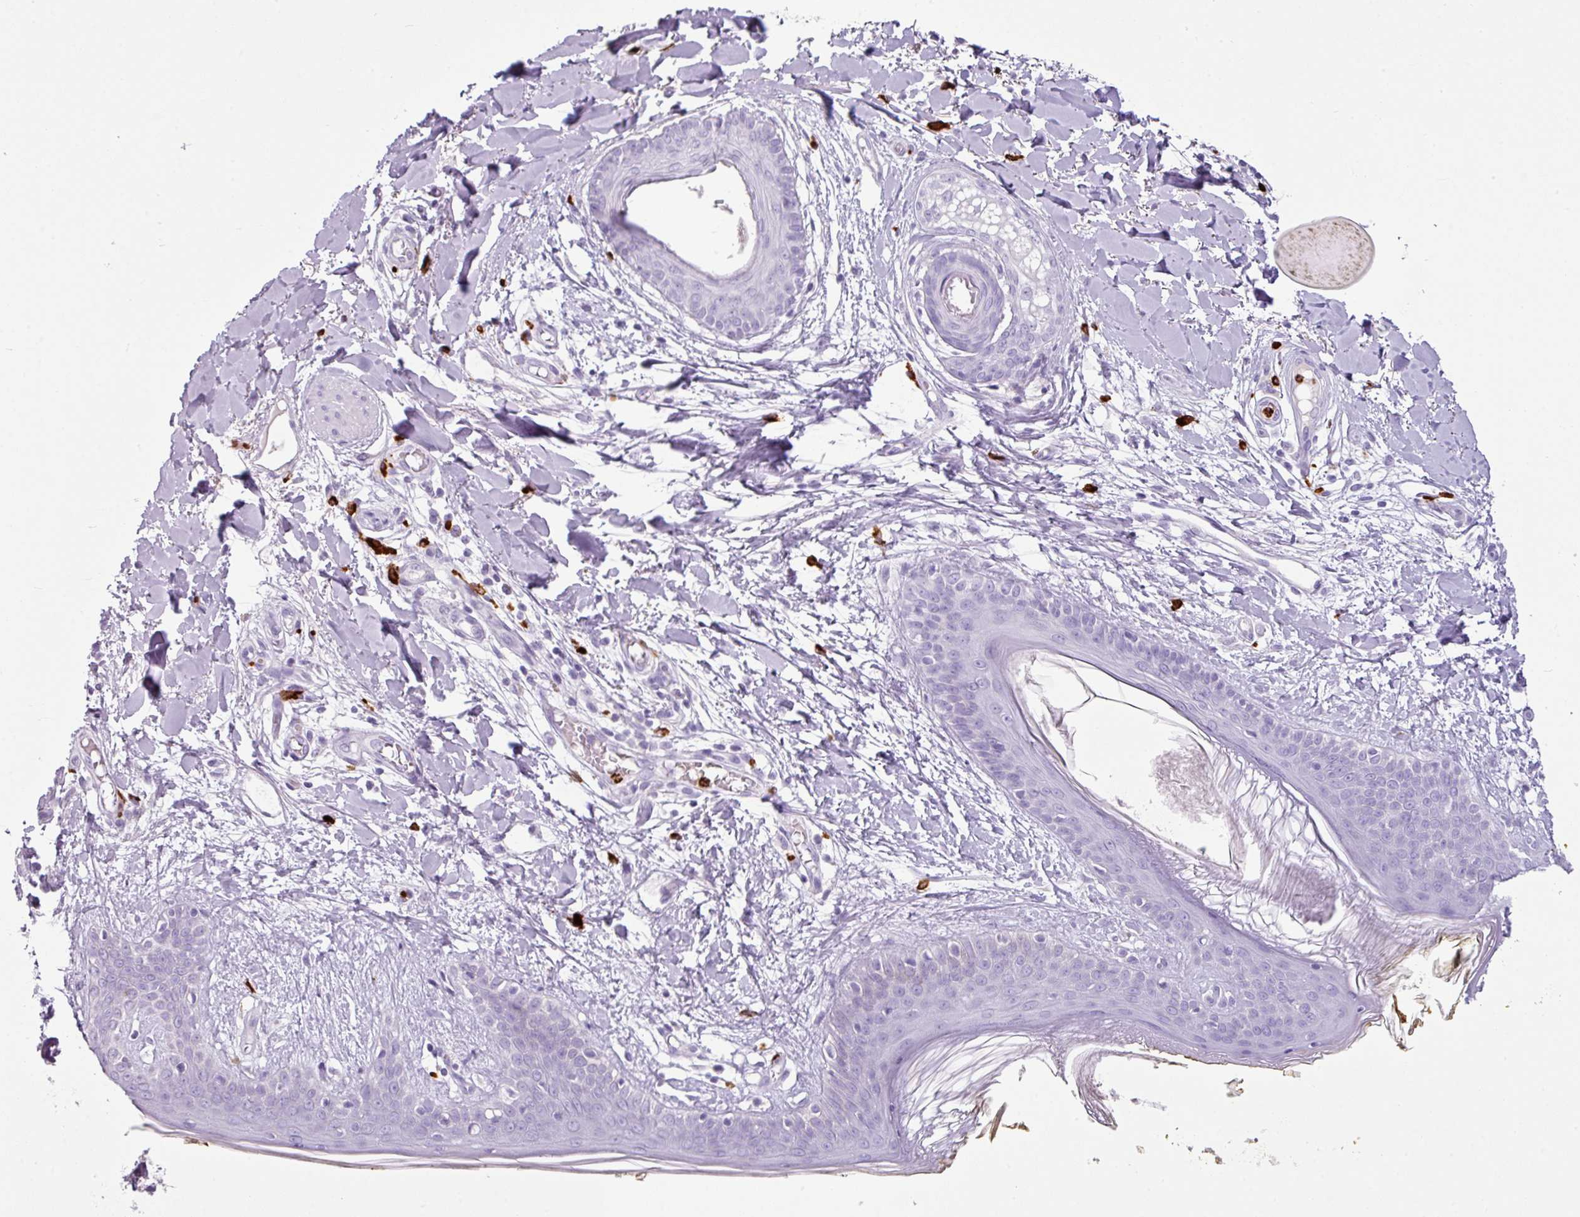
{"staining": {"intensity": "negative", "quantity": "none", "location": "none"}, "tissue": "skin", "cell_type": "Fibroblasts", "image_type": "normal", "snomed": [{"axis": "morphology", "description": "Normal tissue, NOS"}, {"axis": "topography", "description": "Skin"}], "caption": "IHC micrograph of normal skin: human skin stained with DAB reveals no significant protein positivity in fibroblasts. (Immunohistochemistry (ihc), brightfield microscopy, high magnification).", "gene": "CTSG", "patient": {"sex": "female", "age": 34}}